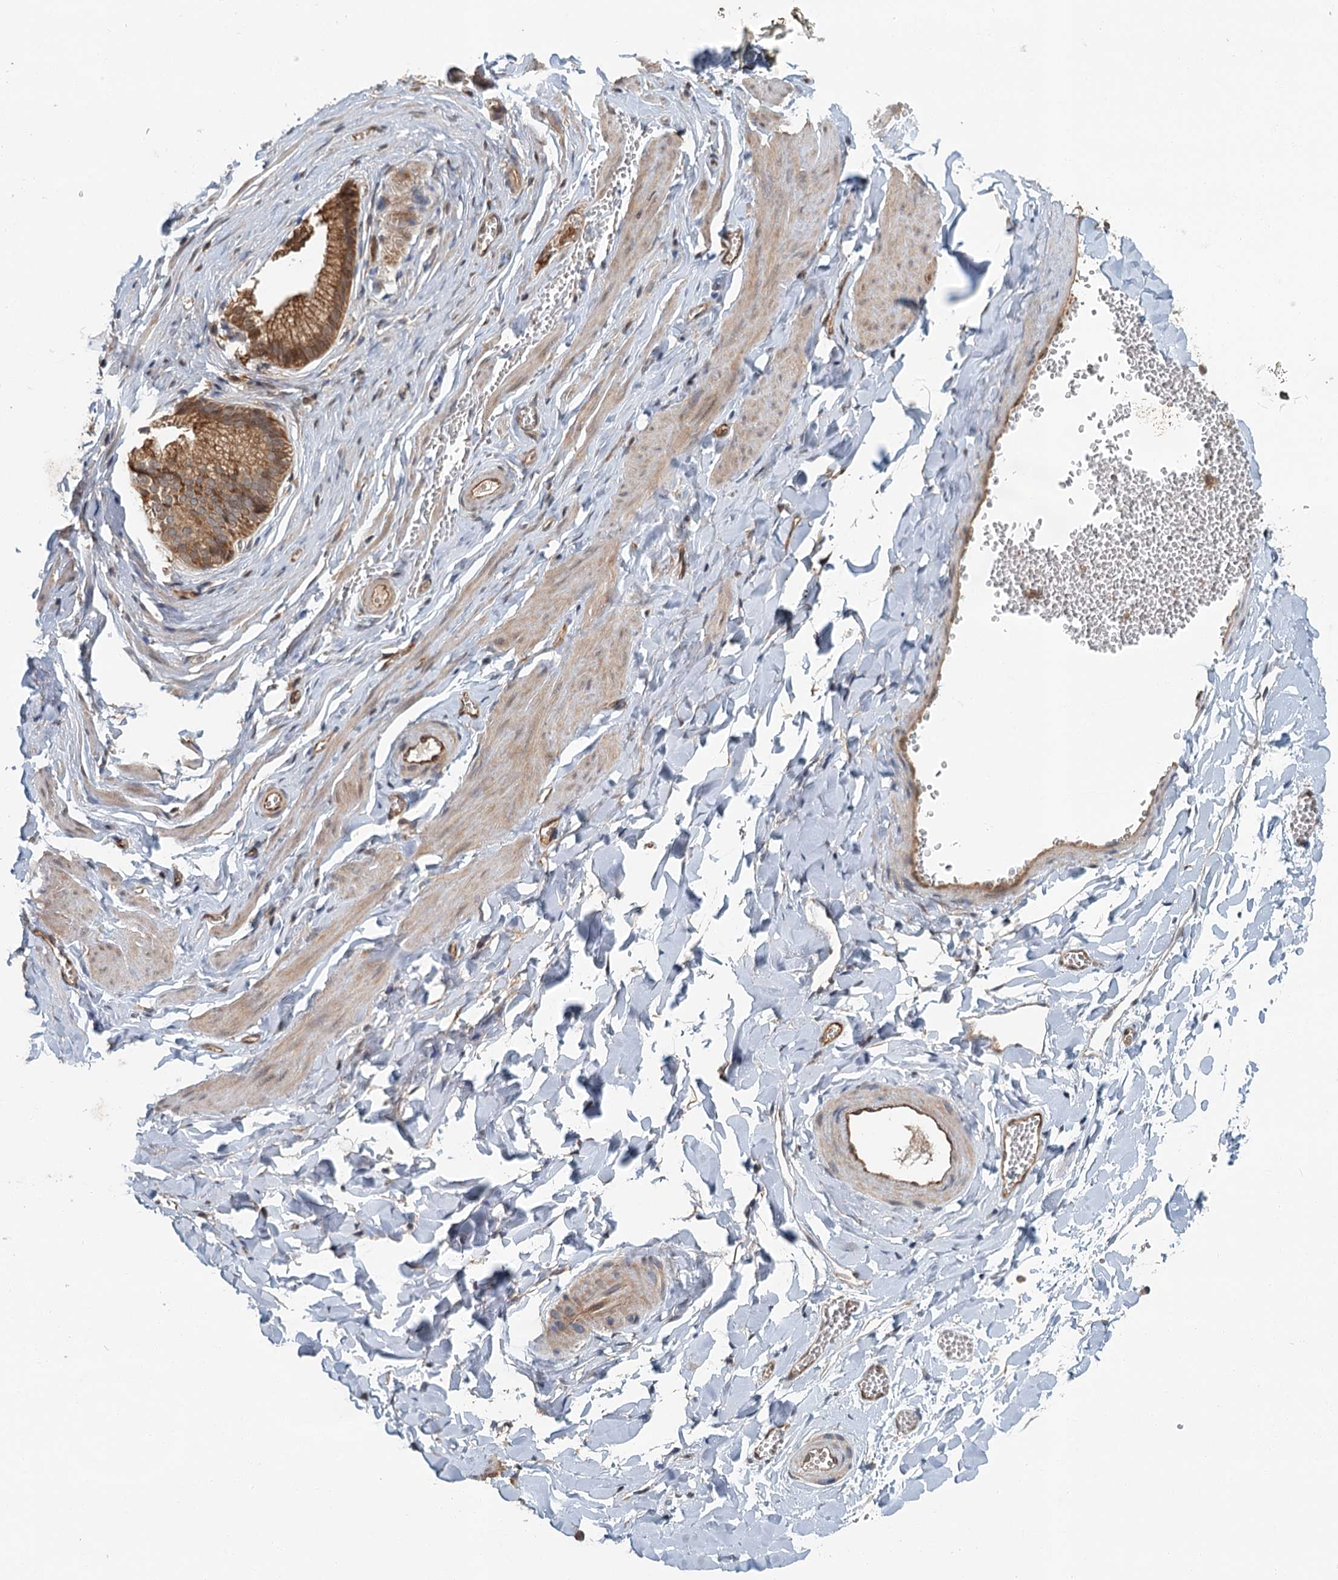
{"staining": {"intensity": "weak", "quantity": "<25%", "location": "cytoplasmic/membranous"}, "tissue": "adipose tissue", "cell_type": "Adipocytes", "image_type": "normal", "snomed": [{"axis": "morphology", "description": "Normal tissue, NOS"}, {"axis": "topography", "description": "Gallbladder"}, {"axis": "topography", "description": "Peripheral nerve tissue"}], "caption": "Immunohistochemical staining of unremarkable human adipose tissue demonstrates no significant positivity in adipocytes. (DAB (3,3'-diaminobenzidine) IHC visualized using brightfield microscopy, high magnification).", "gene": "ZNF527", "patient": {"sex": "male", "age": 38}}